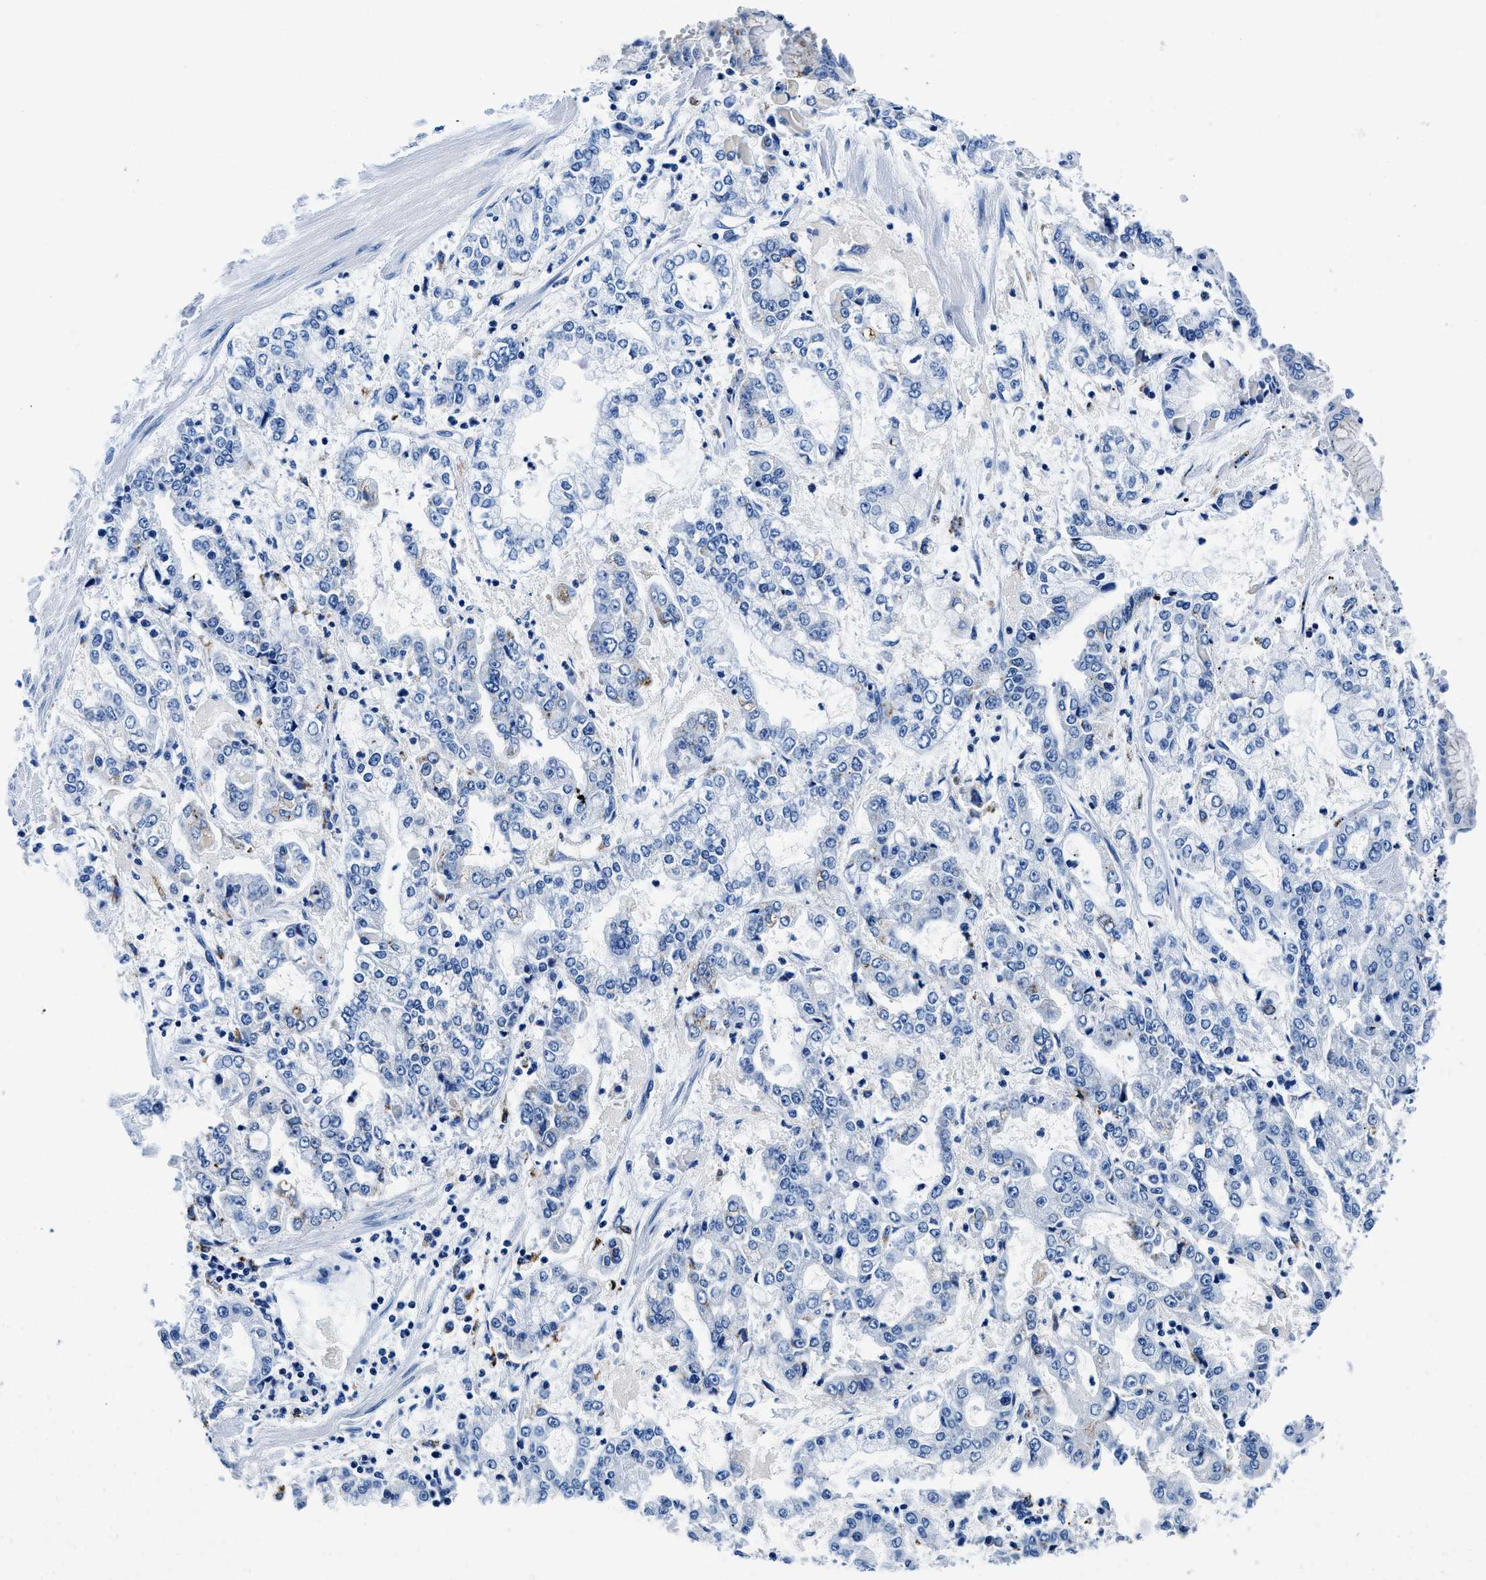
{"staining": {"intensity": "negative", "quantity": "none", "location": "none"}, "tissue": "stomach cancer", "cell_type": "Tumor cells", "image_type": "cancer", "snomed": [{"axis": "morphology", "description": "Adenocarcinoma, NOS"}, {"axis": "topography", "description": "Stomach"}], "caption": "Stomach adenocarcinoma was stained to show a protein in brown. There is no significant expression in tumor cells.", "gene": "OR14K1", "patient": {"sex": "male", "age": 76}}